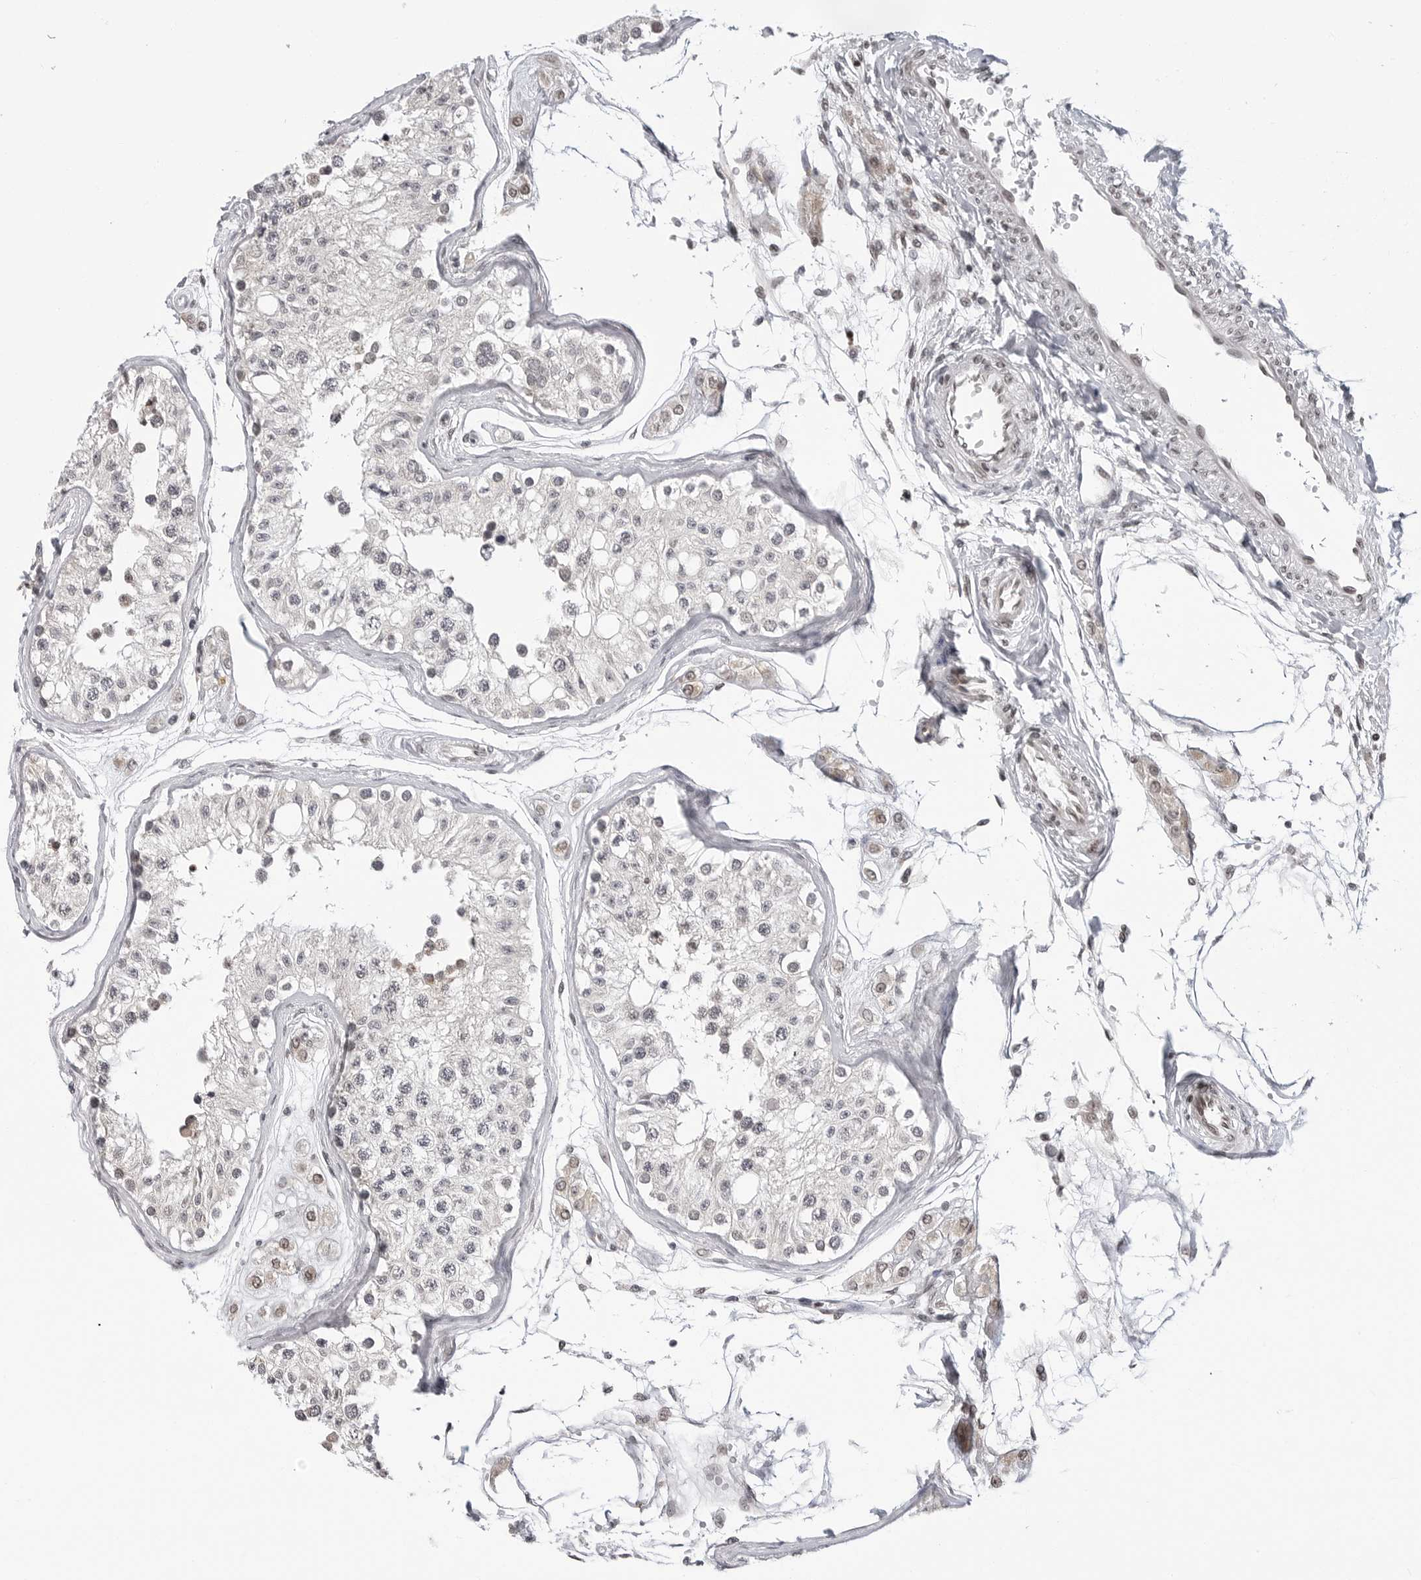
{"staining": {"intensity": "moderate", "quantity": "<25%", "location": "cytoplasmic/membranous"}, "tissue": "testis", "cell_type": "Cells in seminiferous ducts", "image_type": "normal", "snomed": [{"axis": "morphology", "description": "Normal tissue, NOS"}, {"axis": "morphology", "description": "Adenocarcinoma, metastatic, NOS"}, {"axis": "topography", "description": "Testis"}], "caption": "An IHC histopathology image of normal tissue is shown. Protein staining in brown shows moderate cytoplasmic/membranous positivity in testis within cells in seminiferous ducts.", "gene": "C8orf33", "patient": {"sex": "male", "age": 26}}